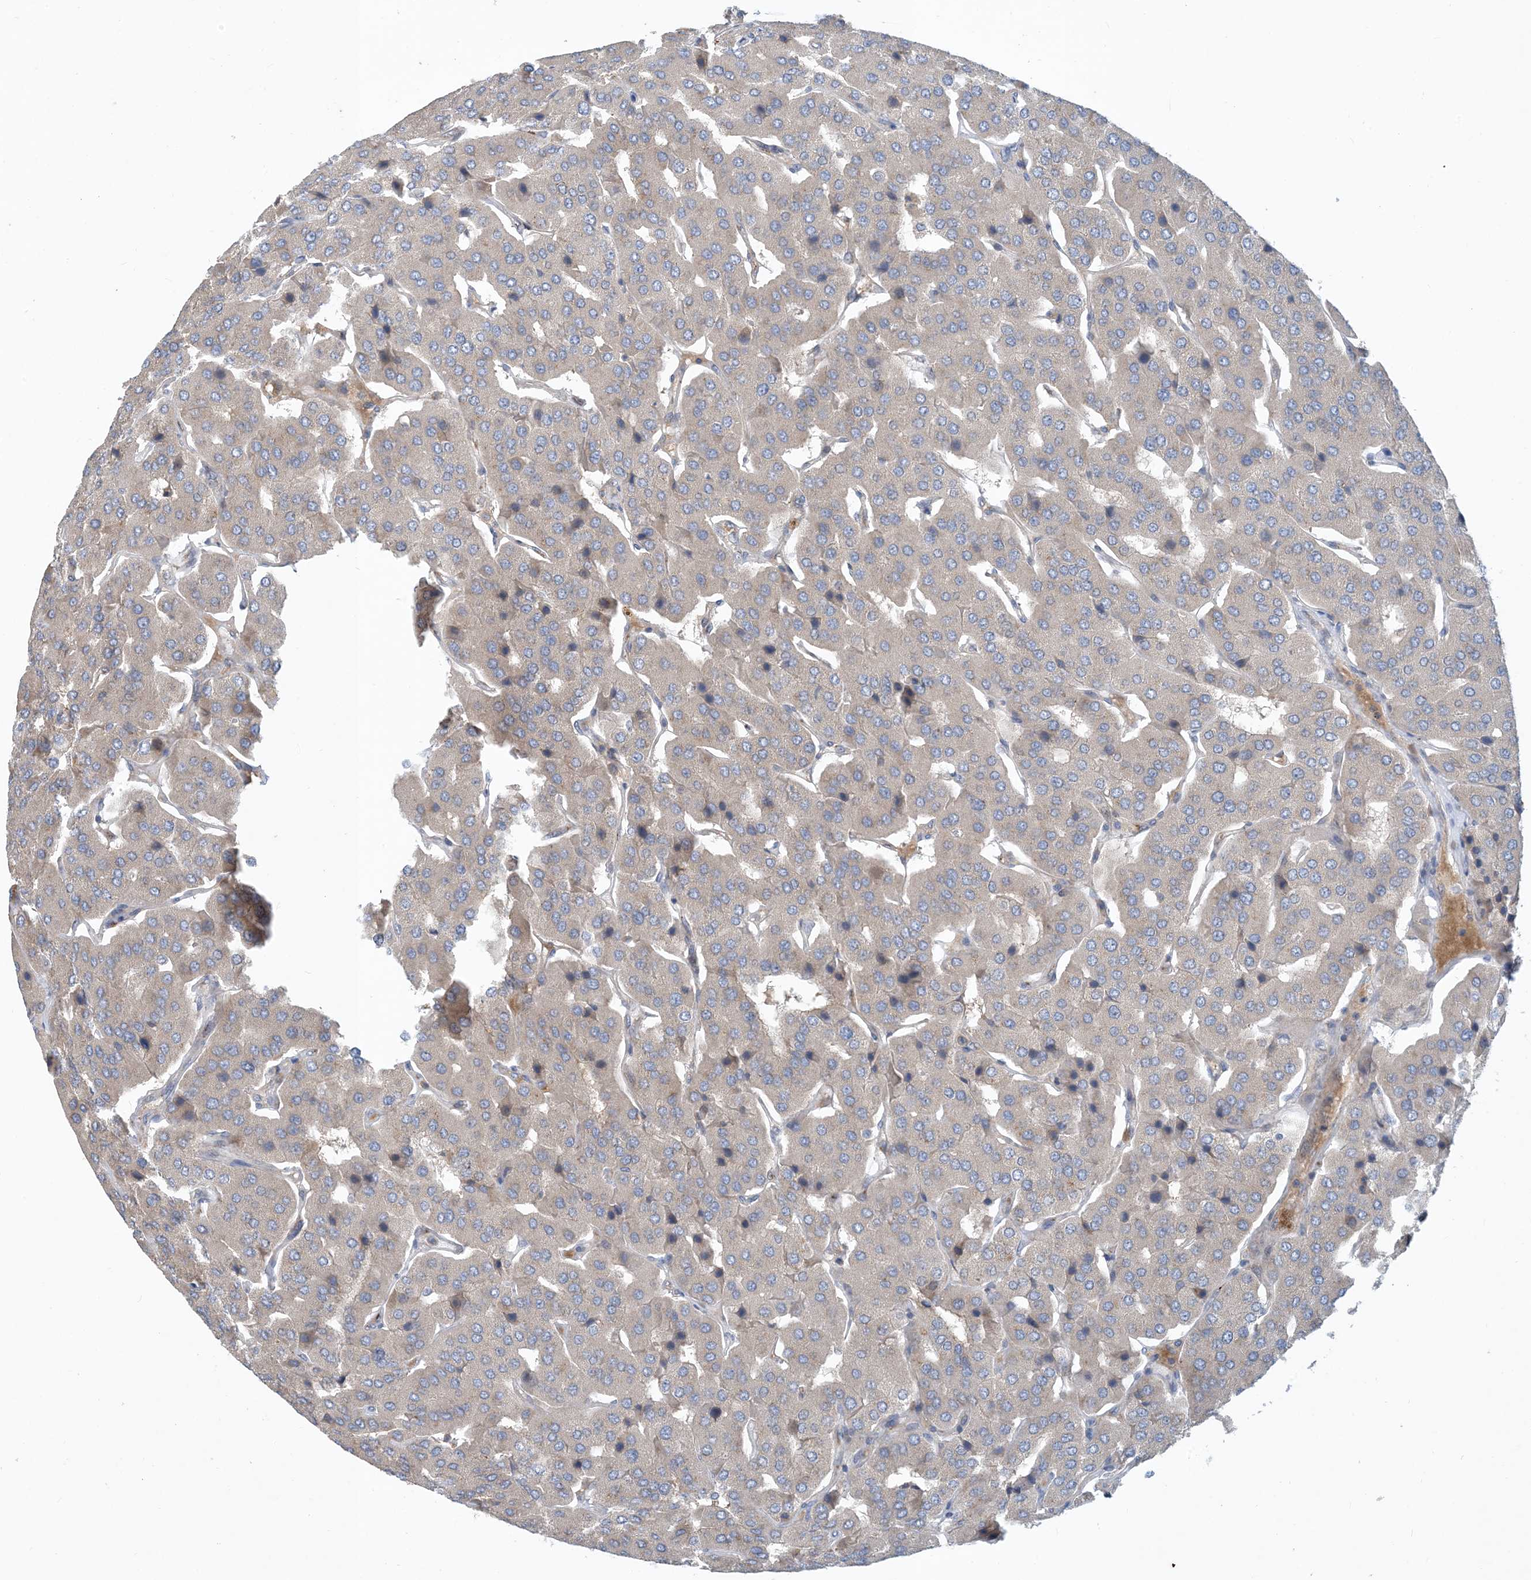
{"staining": {"intensity": "negative", "quantity": "none", "location": "none"}, "tissue": "parathyroid gland", "cell_type": "Glandular cells", "image_type": "normal", "snomed": [{"axis": "morphology", "description": "Normal tissue, NOS"}, {"axis": "morphology", "description": "Adenoma, NOS"}, {"axis": "topography", "description": "Parathyroid gland"}], "caption": "IHC image of unremarkable parathyroid gland: human parathyroid gland stained with DAB reveals no significant protein expression in glandular cells.", "gene": "TINAG", "patient": {"sex": "female", "age": 86}}